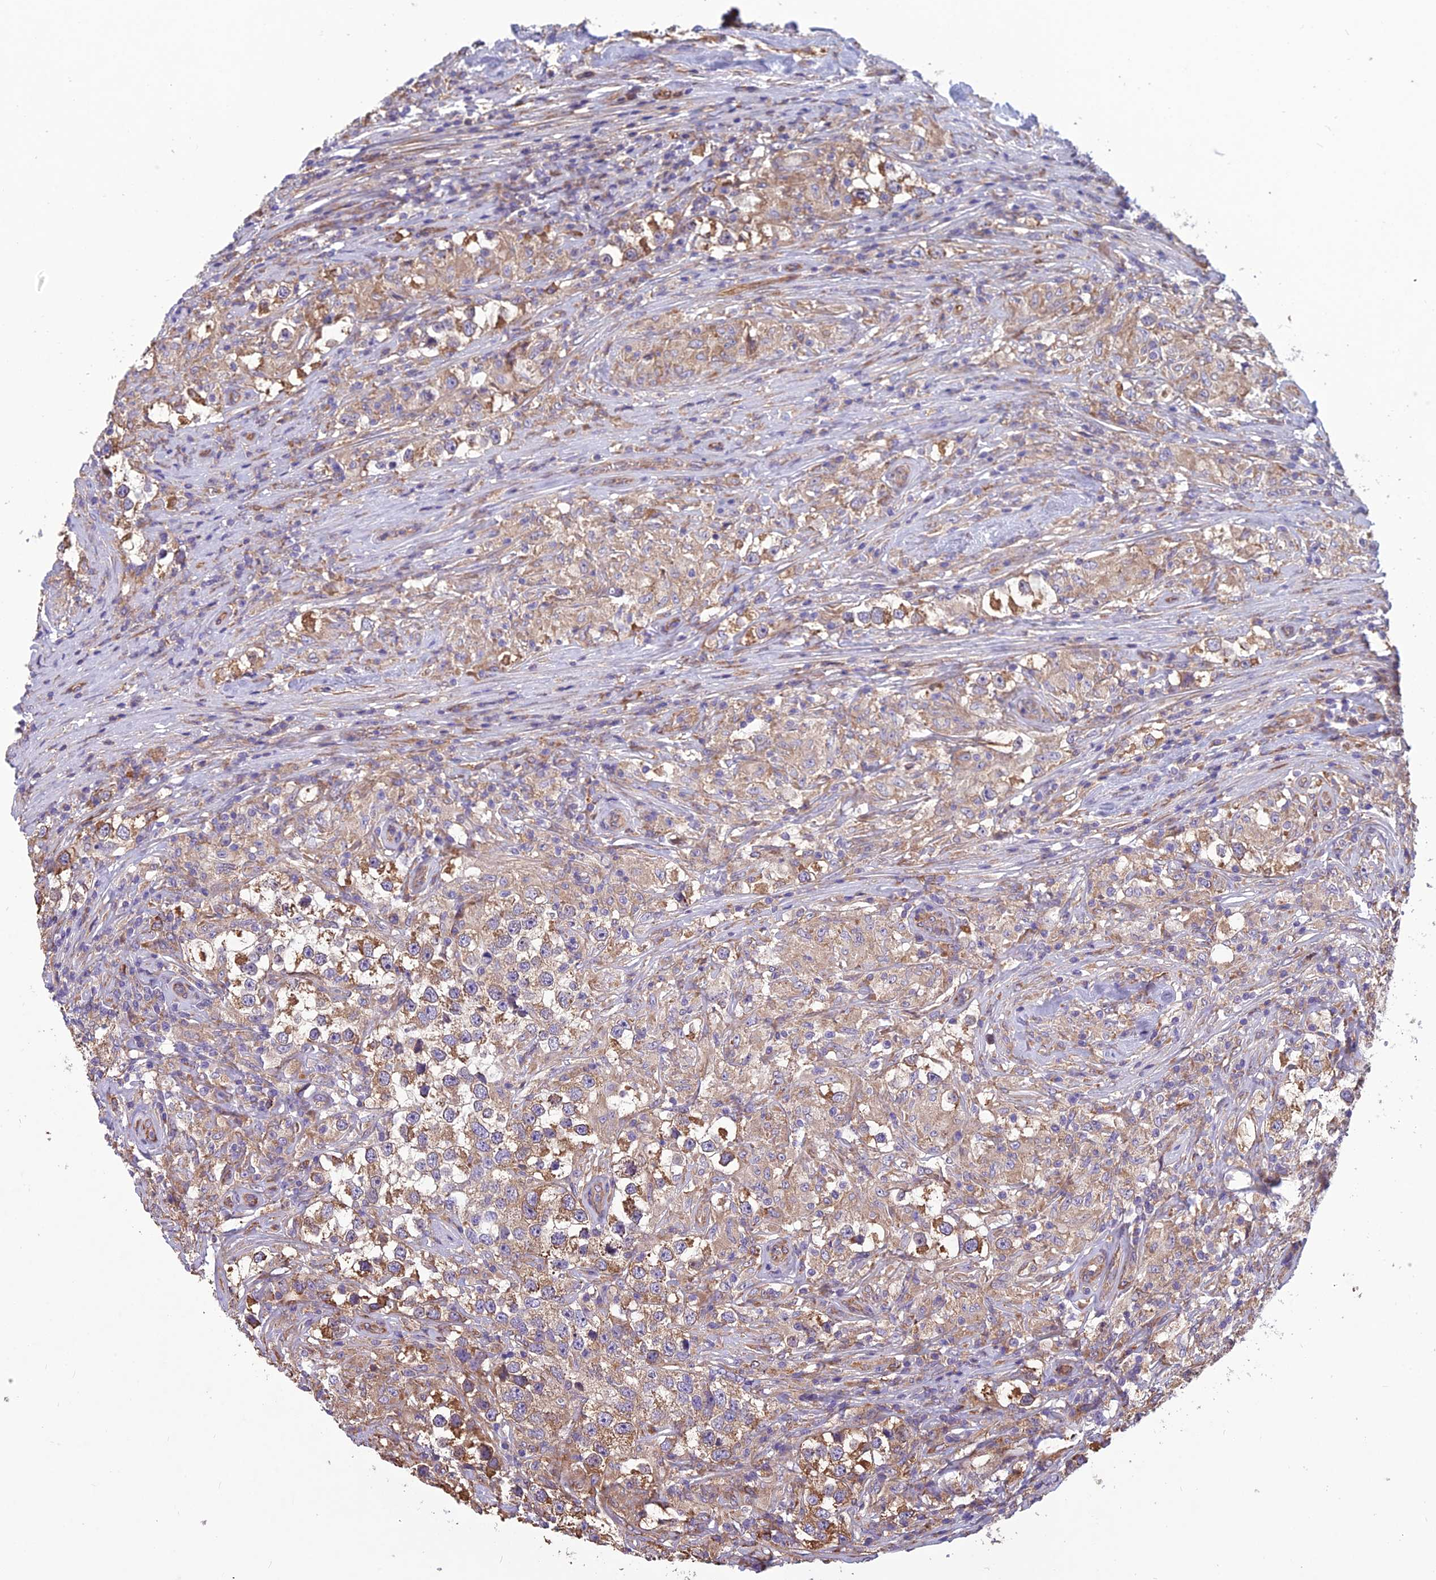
{"staining": {"intensity": "moderate", "quantity": ">75%", "location": "cytoplasmic/membranous"}, "tissue": "testis cancer", "cell_type": "Tumor cells", "image_type": "cancer", "snomed": [{"axis": "morphology", "description": "Seminoma, NOS"}, {"axis": "topography", "description": "Testis"}], "caption": "A micrograph of testis seminoma stained for a protein exhibits moderate cytoplasmic/membranous brown staining in tumor cells.", "gene": "SPDL1", "patient": {"sex": "male", "age": 46}}